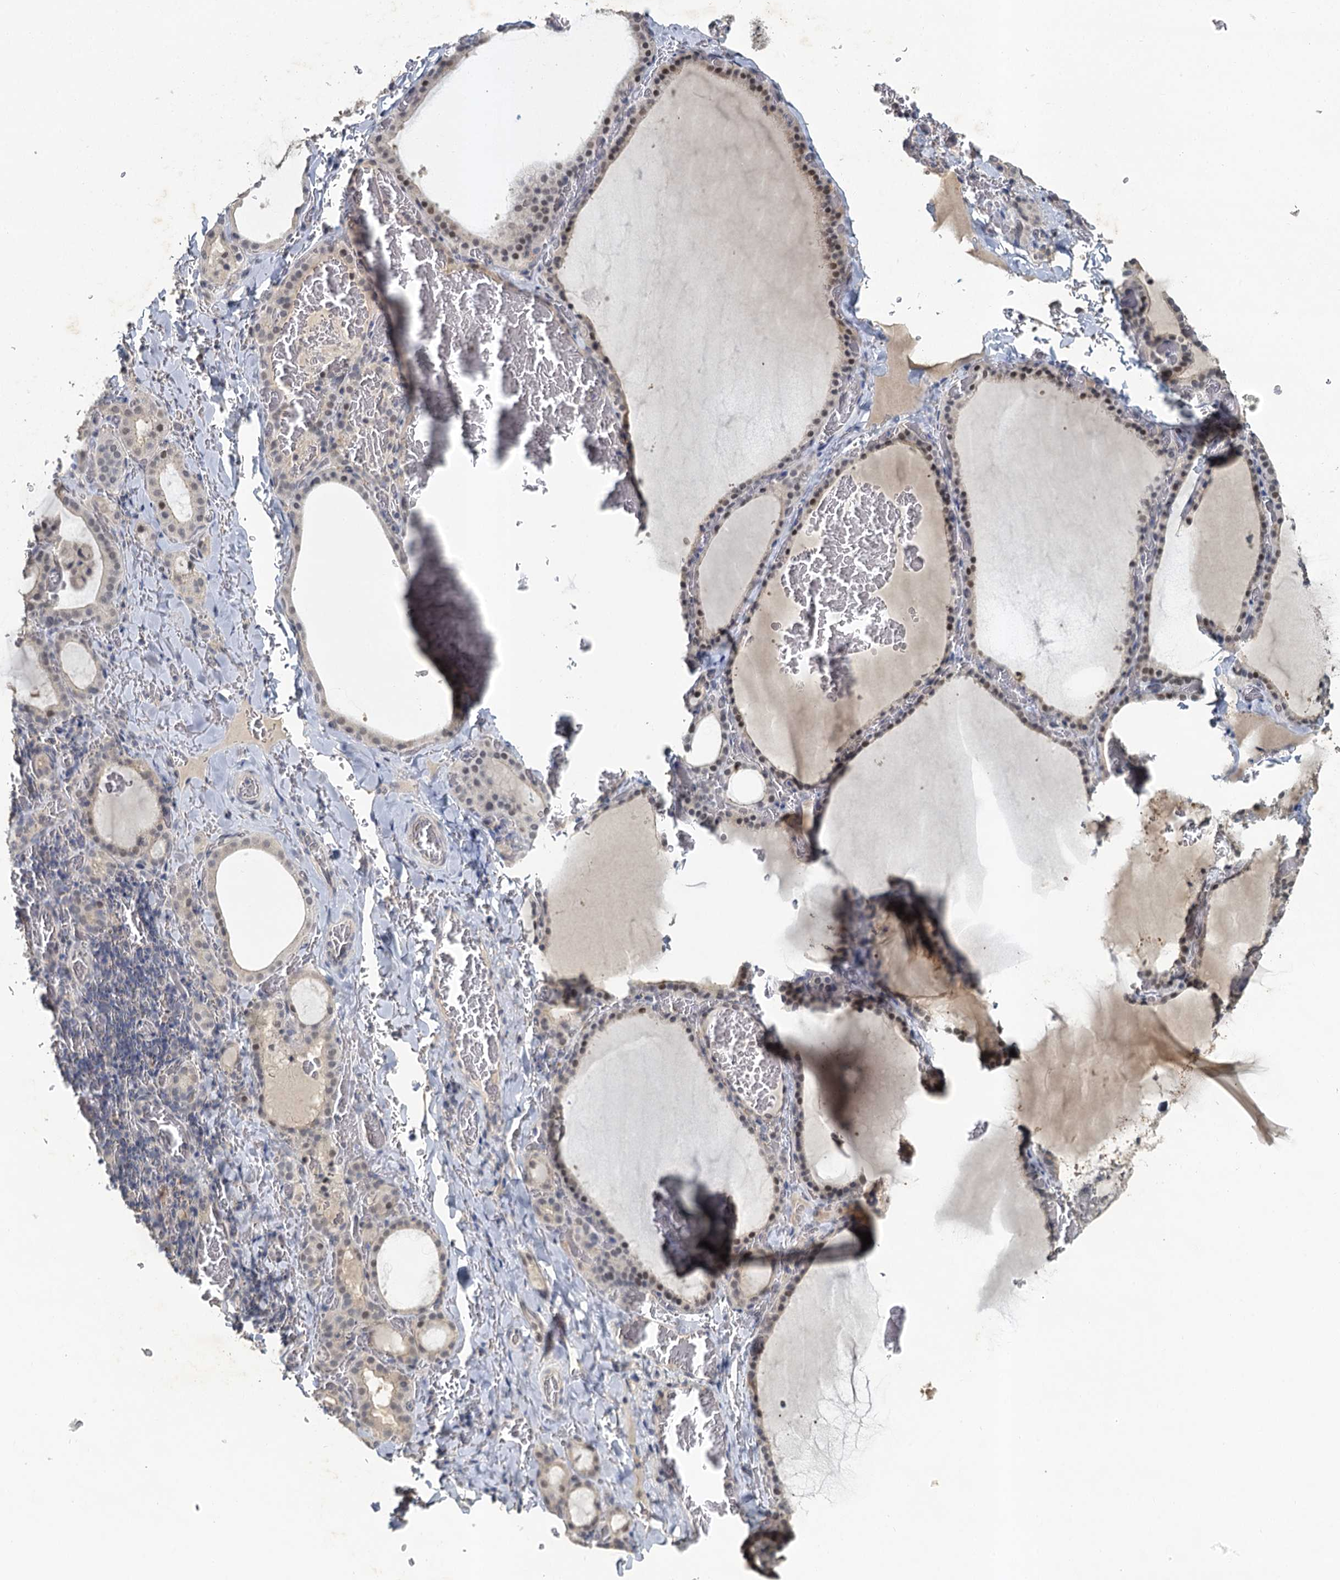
{"staining": {"intensity": "weak", "quantity": "<25%", "location": "nuclear"}, "tissue": "thyroid gland", "cell_type": "Glandular cells", "image_type": "normal", "snomed": [{"axis": "morphology", "description": "Normal tissue, NOS"}, {"axis": "topography", "description": "Thyroid gland"}], "caption": "Immunohistochemical staining of unremarkable thyroid gland exhibits no significant positivity in glandular cells.", "gene": "MUCL1", "patient": {"sex": "female", "age": 39}}